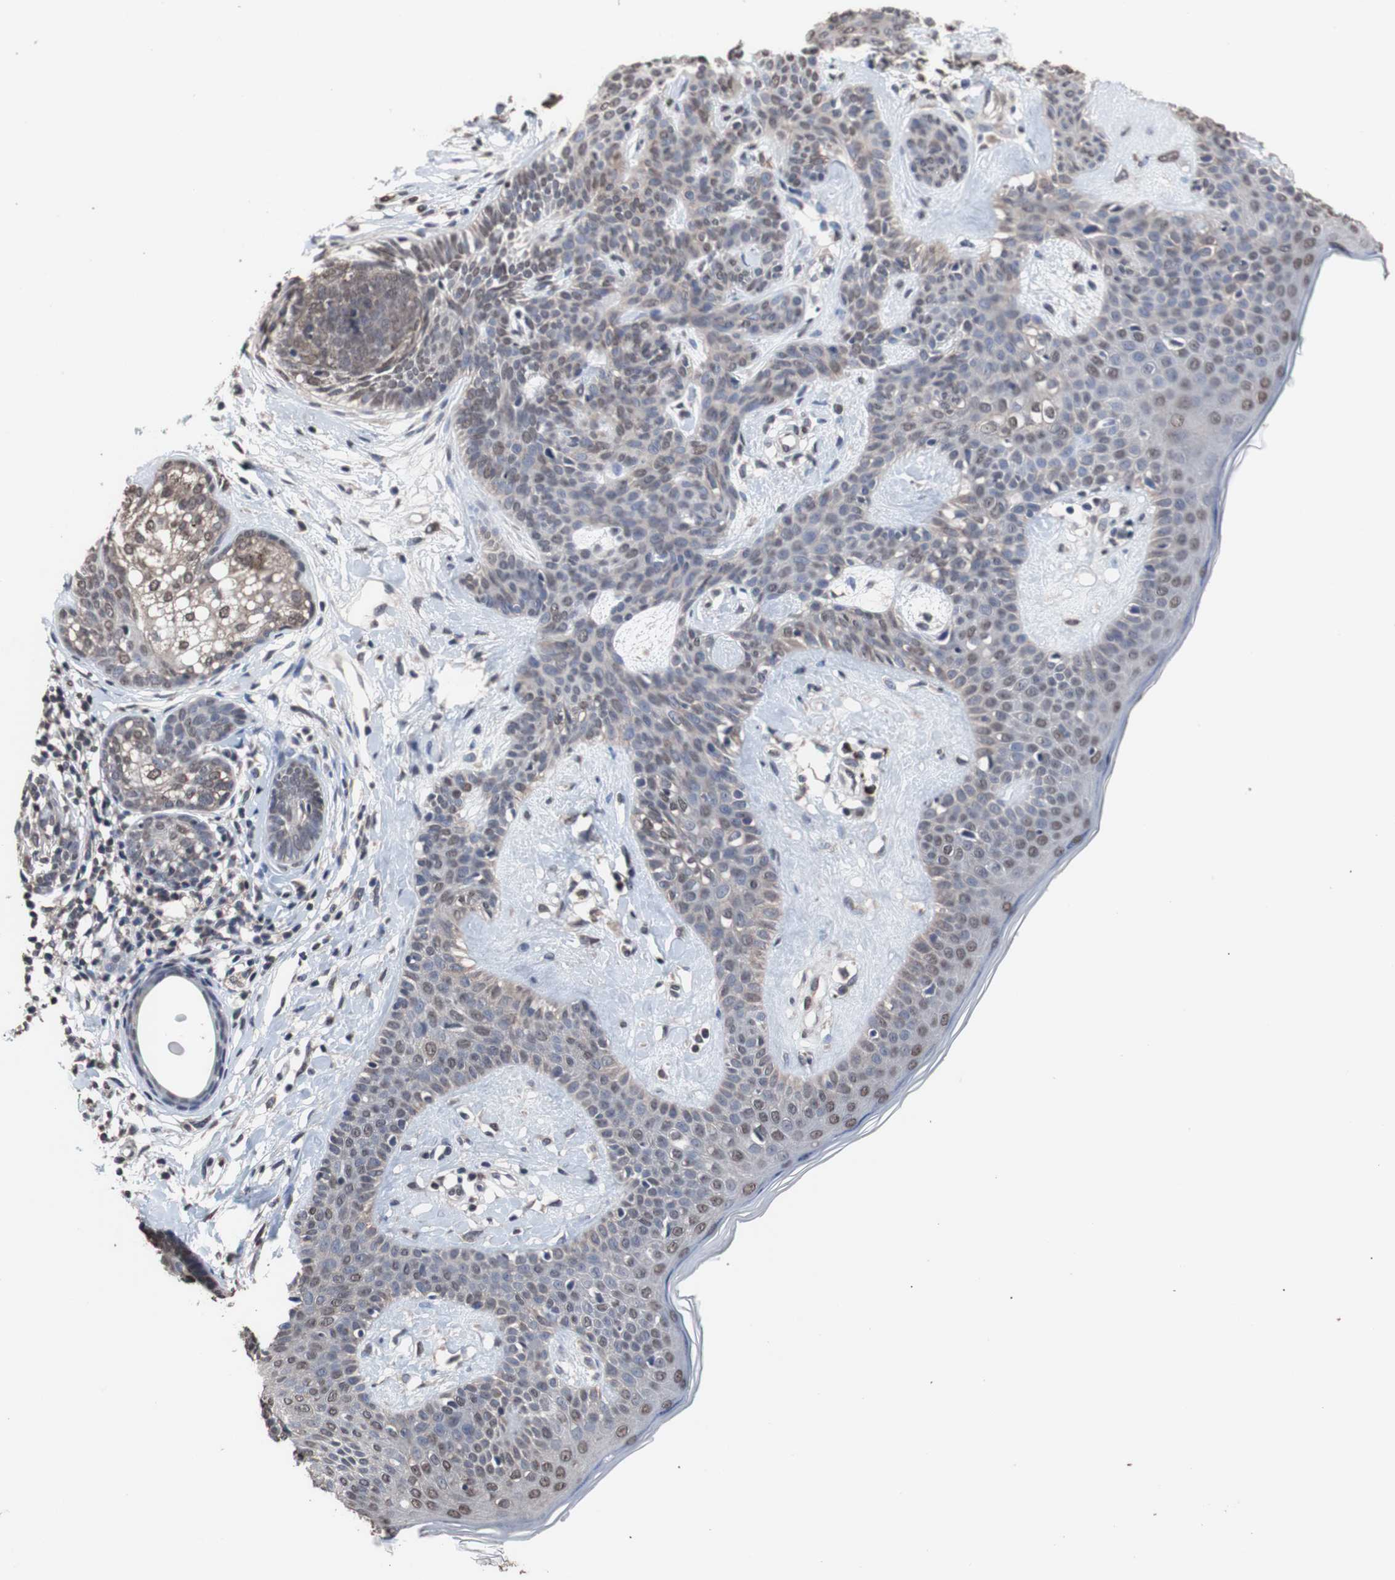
{"staining": {"intensity": "weak", "quantity": "25%-75%", "location": "nuclear"}, "tissue": "skin cancer", "cell_type": "Tumor cells", "image_type": "cancer", "snomed": [{"axis": "morphology", "description": "Developmental malformation"}, {"axis": "morphology", "description": "Basal cell carcinoma"}, {"axis": "topography", "description": "Skin"}], "caption": "Skin cancer (basal cell carcinoma) stained with DAB immunohistochemistry shows low levels of weak nuclear expression in approximately 25%-75% of tumor cells. The protein is shown in brown color, while the nuclei are stained blue.", "gene": "MED27", "patient": {"sex": "female", "age": 62}}